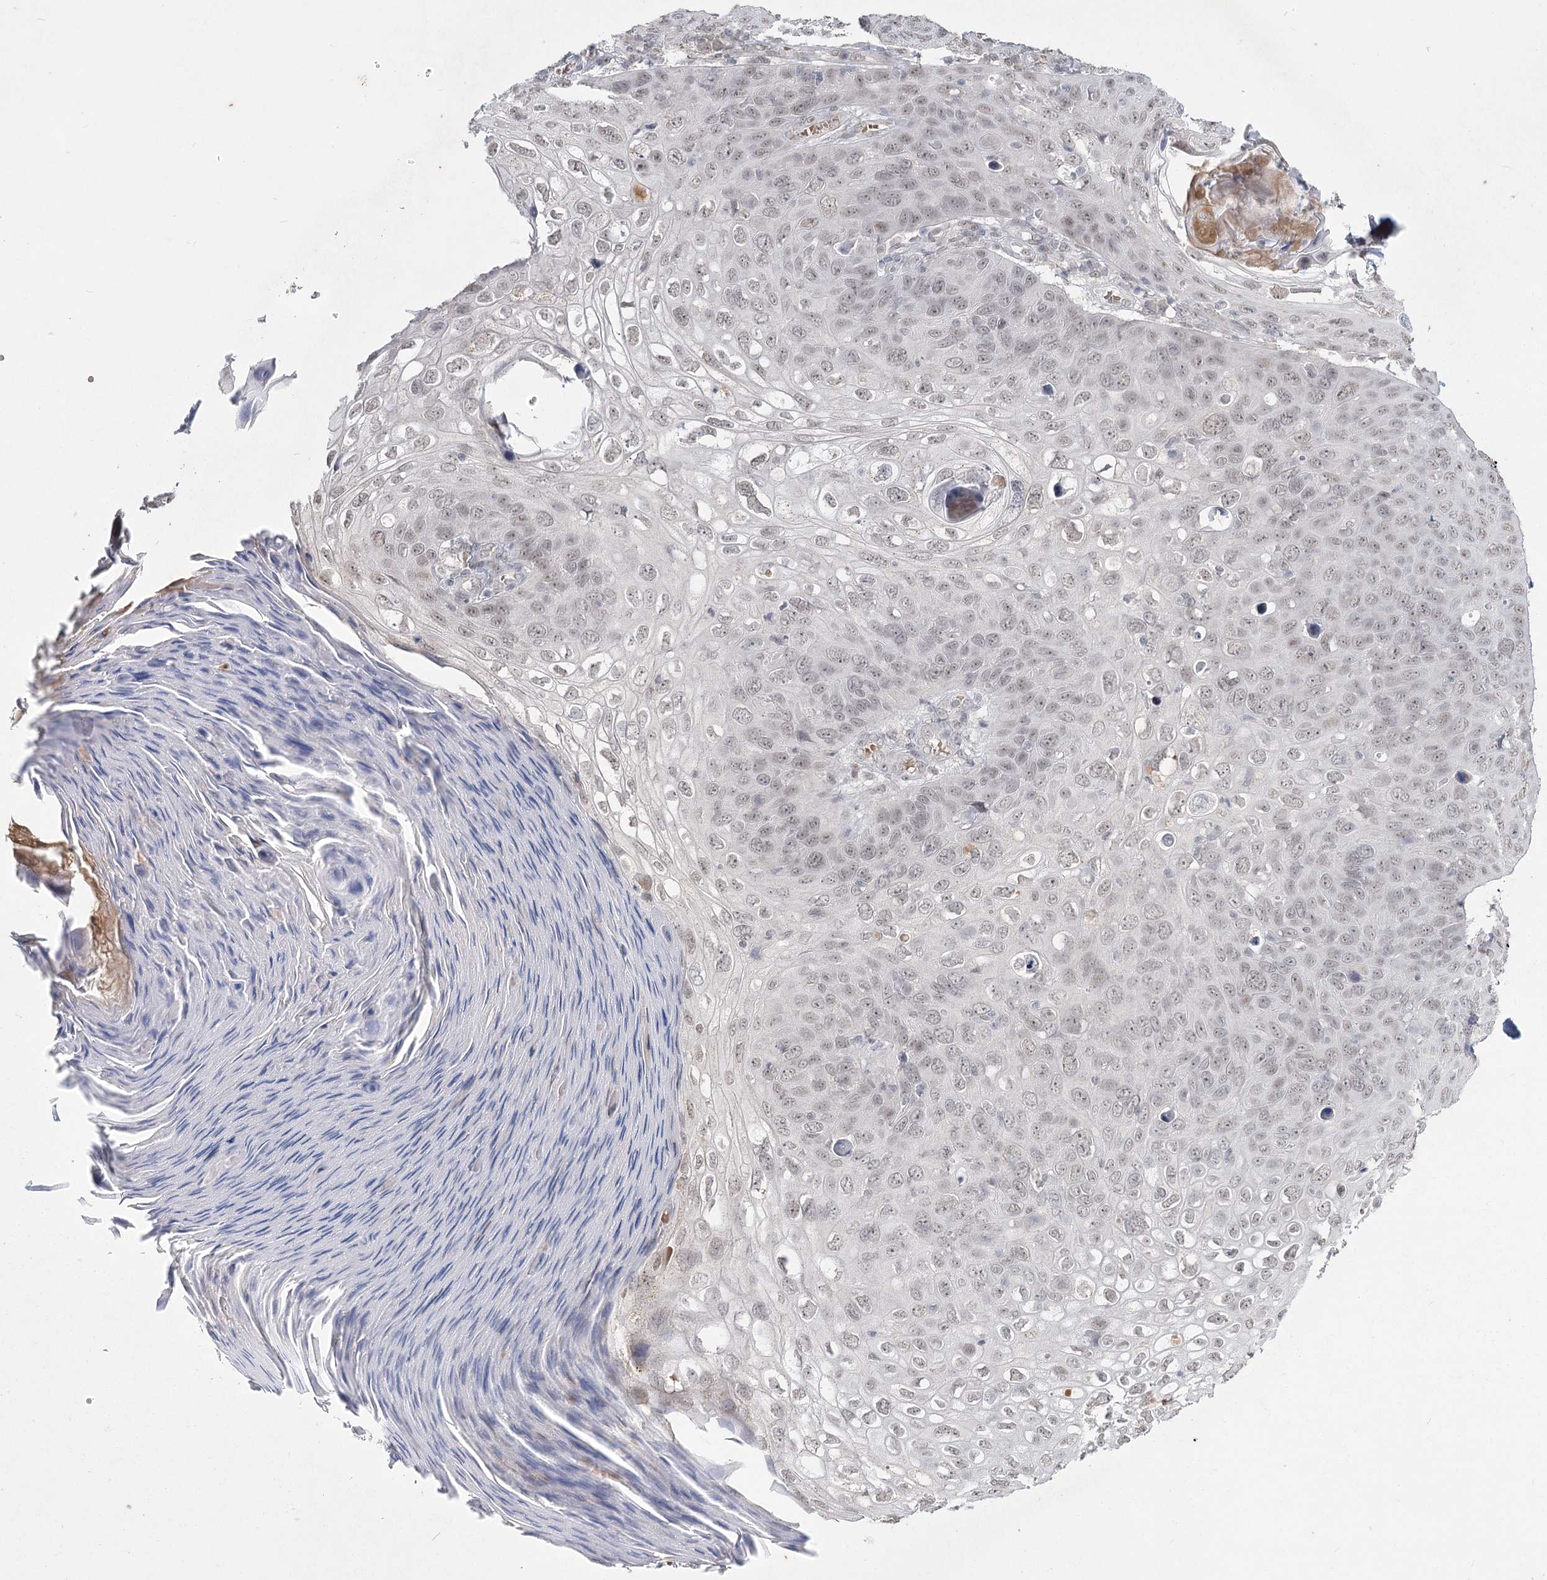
{"staining": {"intensity": "weak", "quantity": "<25%", "location": "nuclear"}, "tissue": "skin cancer", "cell_type": "Tumor cells", "image_type": "cancer", "snomed": [{"axis": "morphology", "description": "Squamous cell carcinoma, NOS"}, {"axis": "topography", "description": "Skin"}], "caption": "Tumor cells show no significant protein expression in skin cancer. (DAB (3,3'-diaminobenzidine) immunohistochemistry (IHC) with hematoxylin counter stain).", "gene": "LY6G5C", "patient": {"sex": "female", "age": 90}}